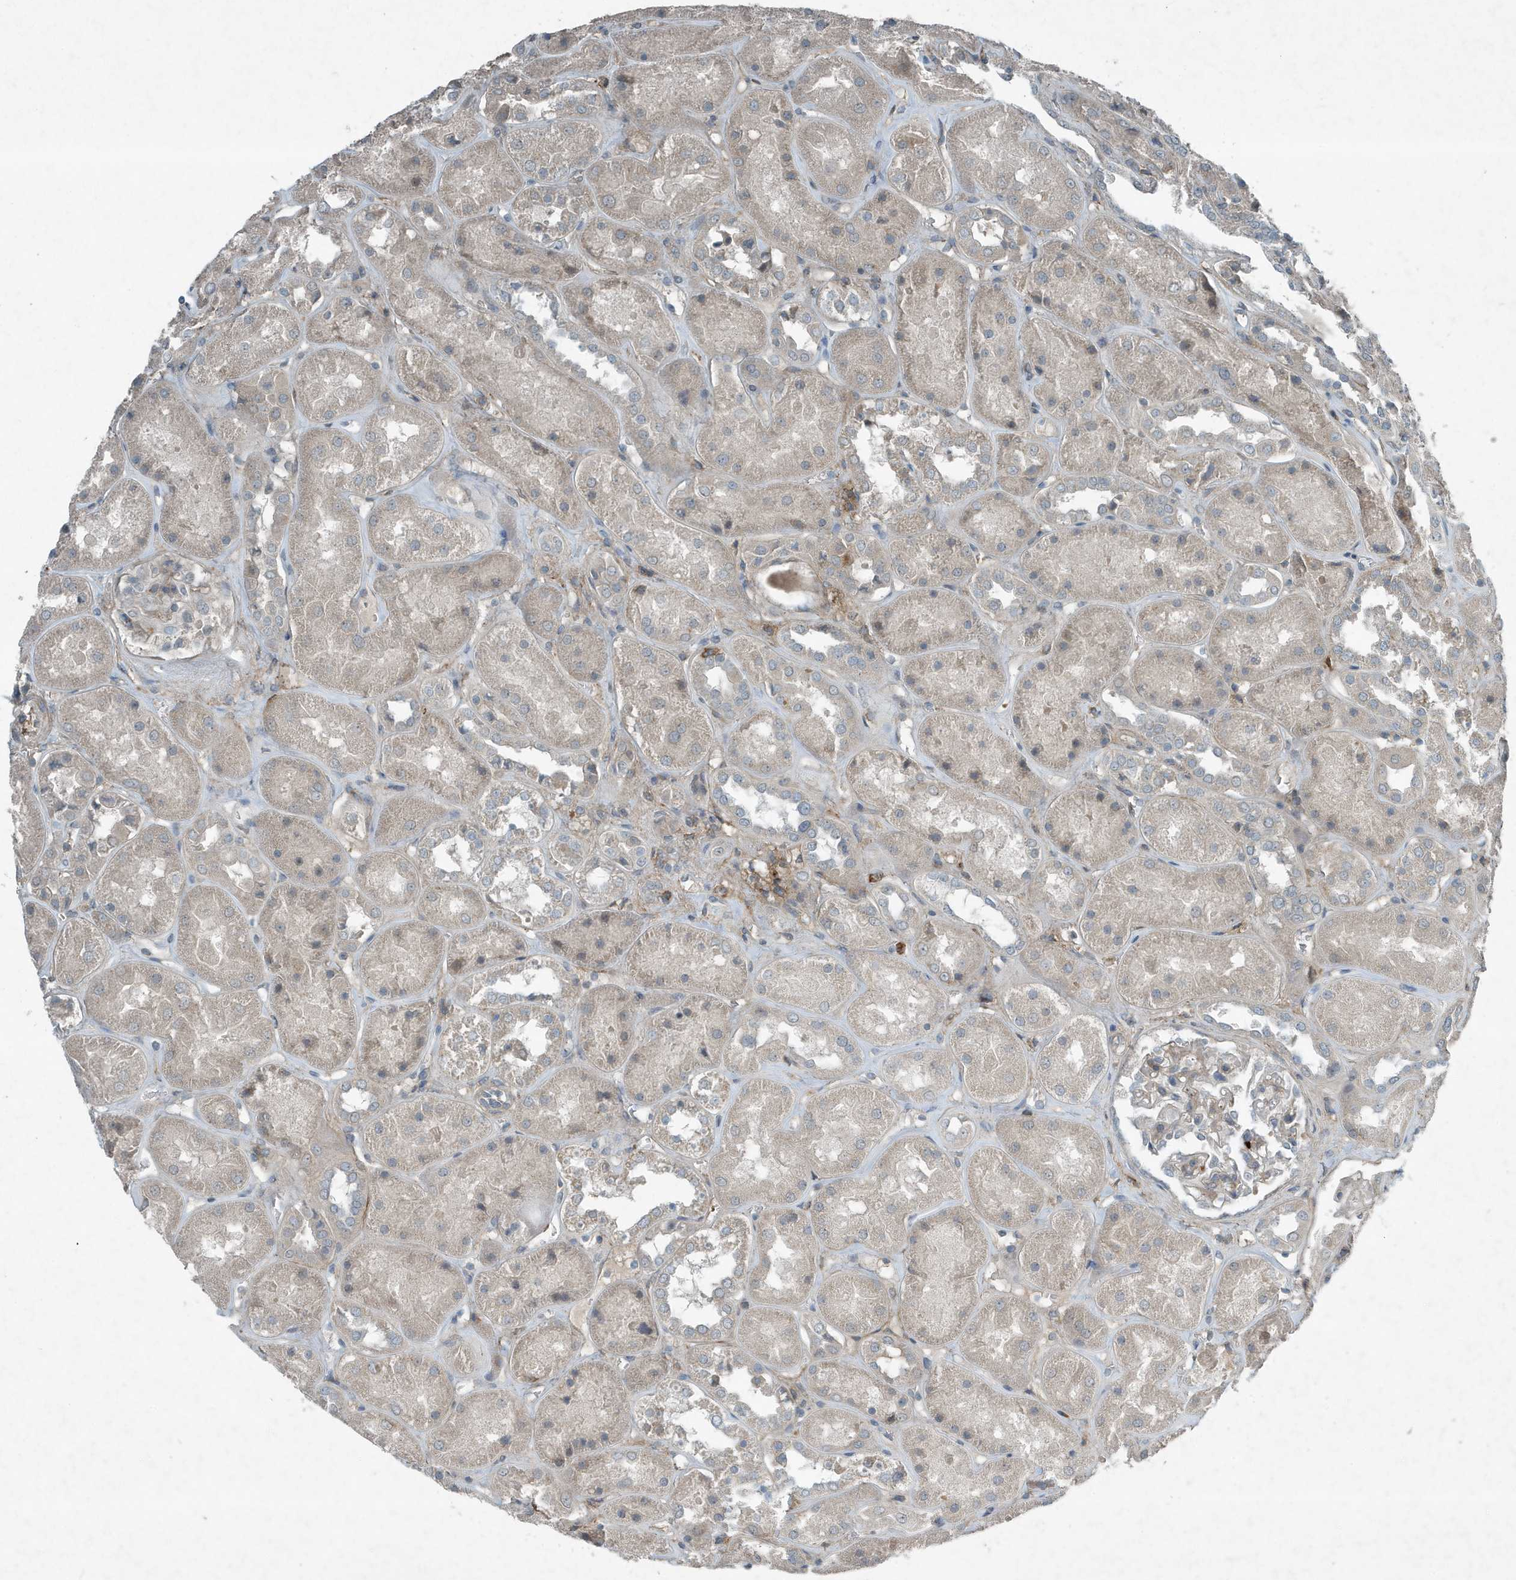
{"staining": {"intensity": "moderate", "quantity": "<25%", "location": "cytoplasmic/membranous"}, "tissue": "kidney", "cell_type": "Cells in glomeruli", "image_type": "normal", "snomed": [{"axis": "morphology", "description": "Normal tissue, NOS"}, {"axis": "topography", "description": "Kidney"}], "caption": "Immunohistochemical staining of benign kidney reveals low levels of moderate cytoplasmic/membranous expression in about <25% of cells in glomeruli.", "gene": "DAPP1", "patient": {"sex": "male", "age": 70}}